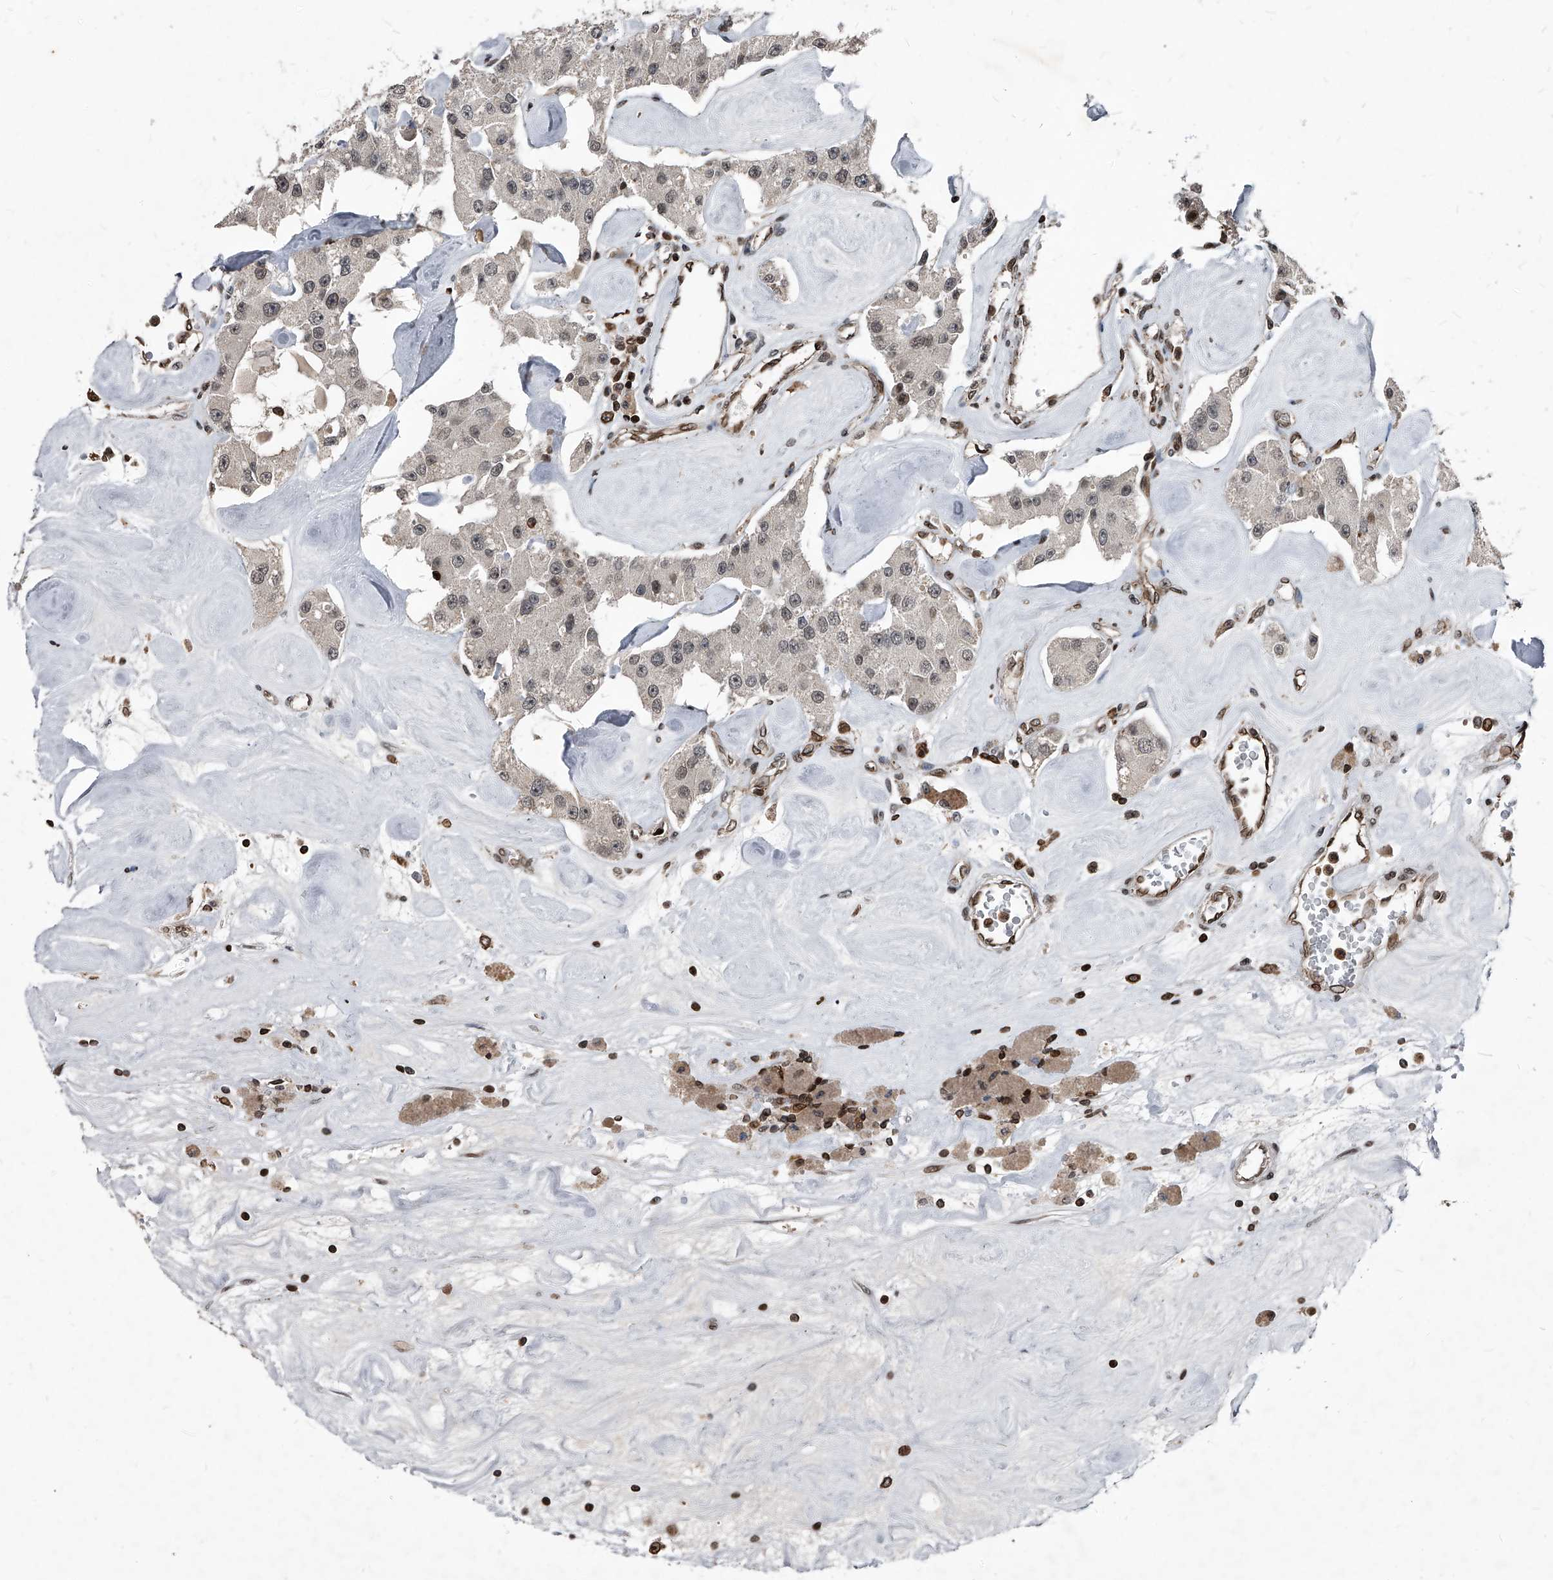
{"staining": {"intensity": "weak", "quantity": "<25%", "location": "nuclear"}, "tissue": "carcinoid", "cell_type": "Tumor cells", "image_type": "cancer", "snomed": [{"axis": "morphology", "description": "Carcinoid, malignant, NOS"}, {"axis": "topography", "description": "Pancreas"}], "caption": "This is an IHC image of human carcinoid (malignant). There is no staining in tumor cells.", "gene": "PHF20", "patient": {"sex": "male", "age": 41}}